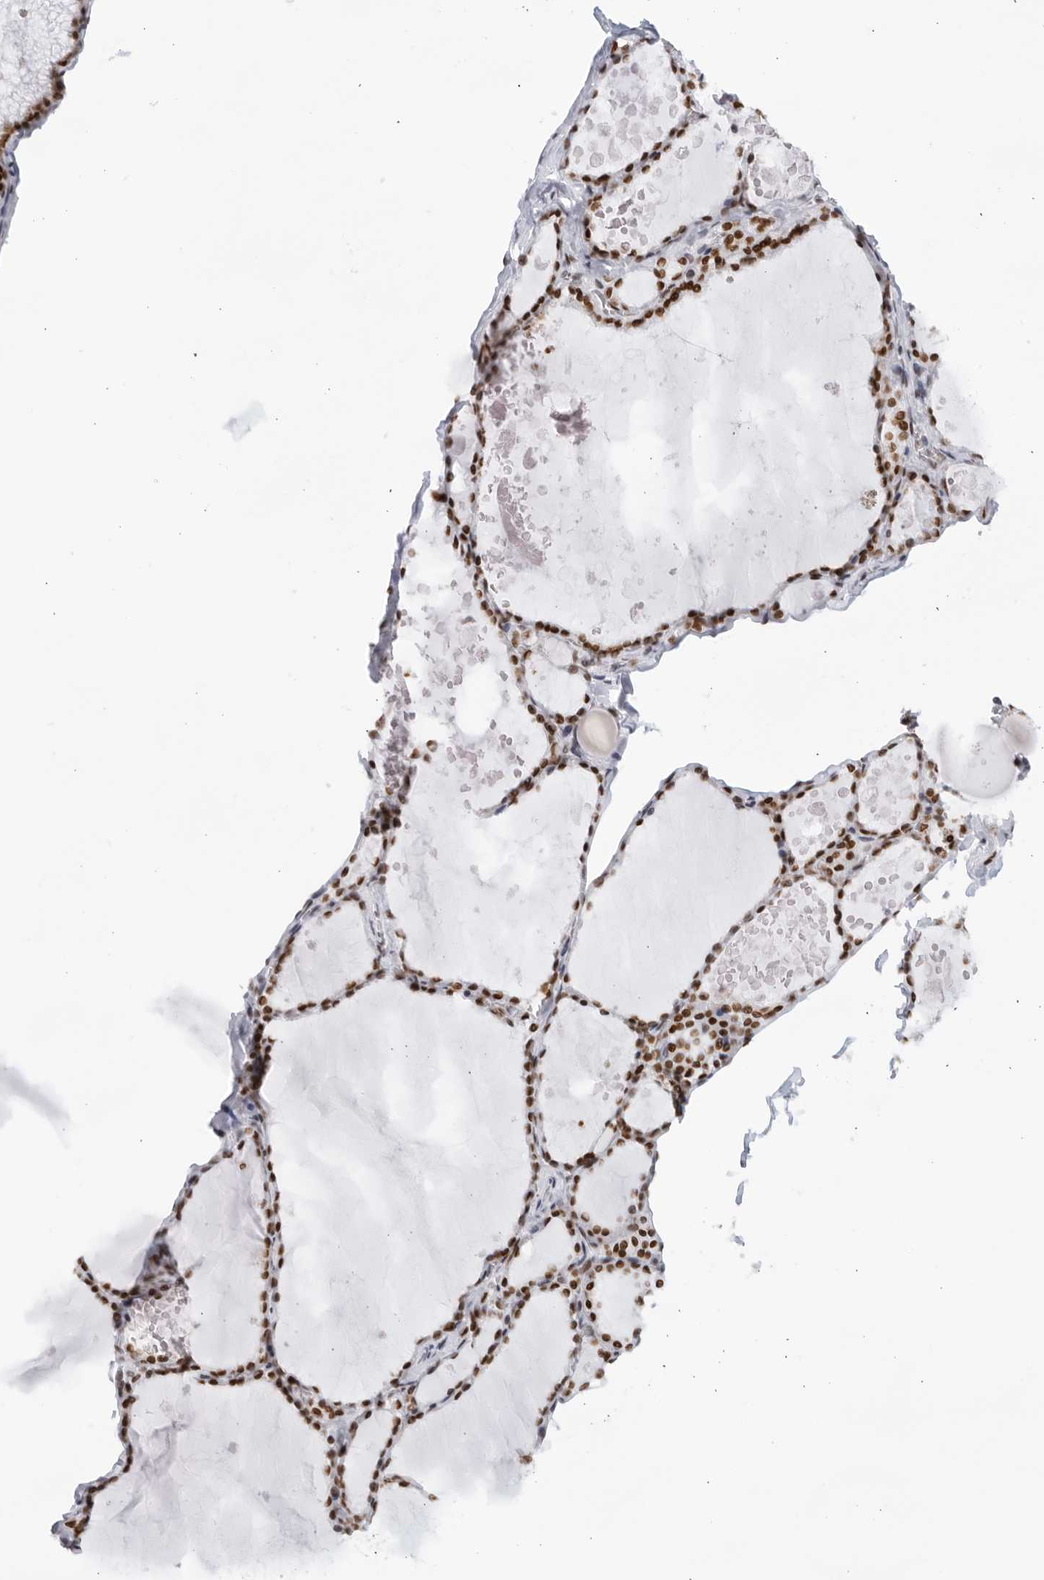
{"staining": {"intensity": "strong", "quantity": ">75%", "location": "nuclear"}, "tissue": "thyroid gland", "cell_type": "Glandular cells", "image_type": "normal", "snomed": [{"axis": "morphology", "description": "Normal tissue, NOS"}, {"axis": "topography", "description": "Thyroid gland"}], "caption": "This micrograph displays IHC staining of unremarkable human thyroid gland, with high strong nuclear staining in approximately >75% of glandular cells.", "gene": "HP1BP3", "patient": {"sex": "male", "age": 56}}